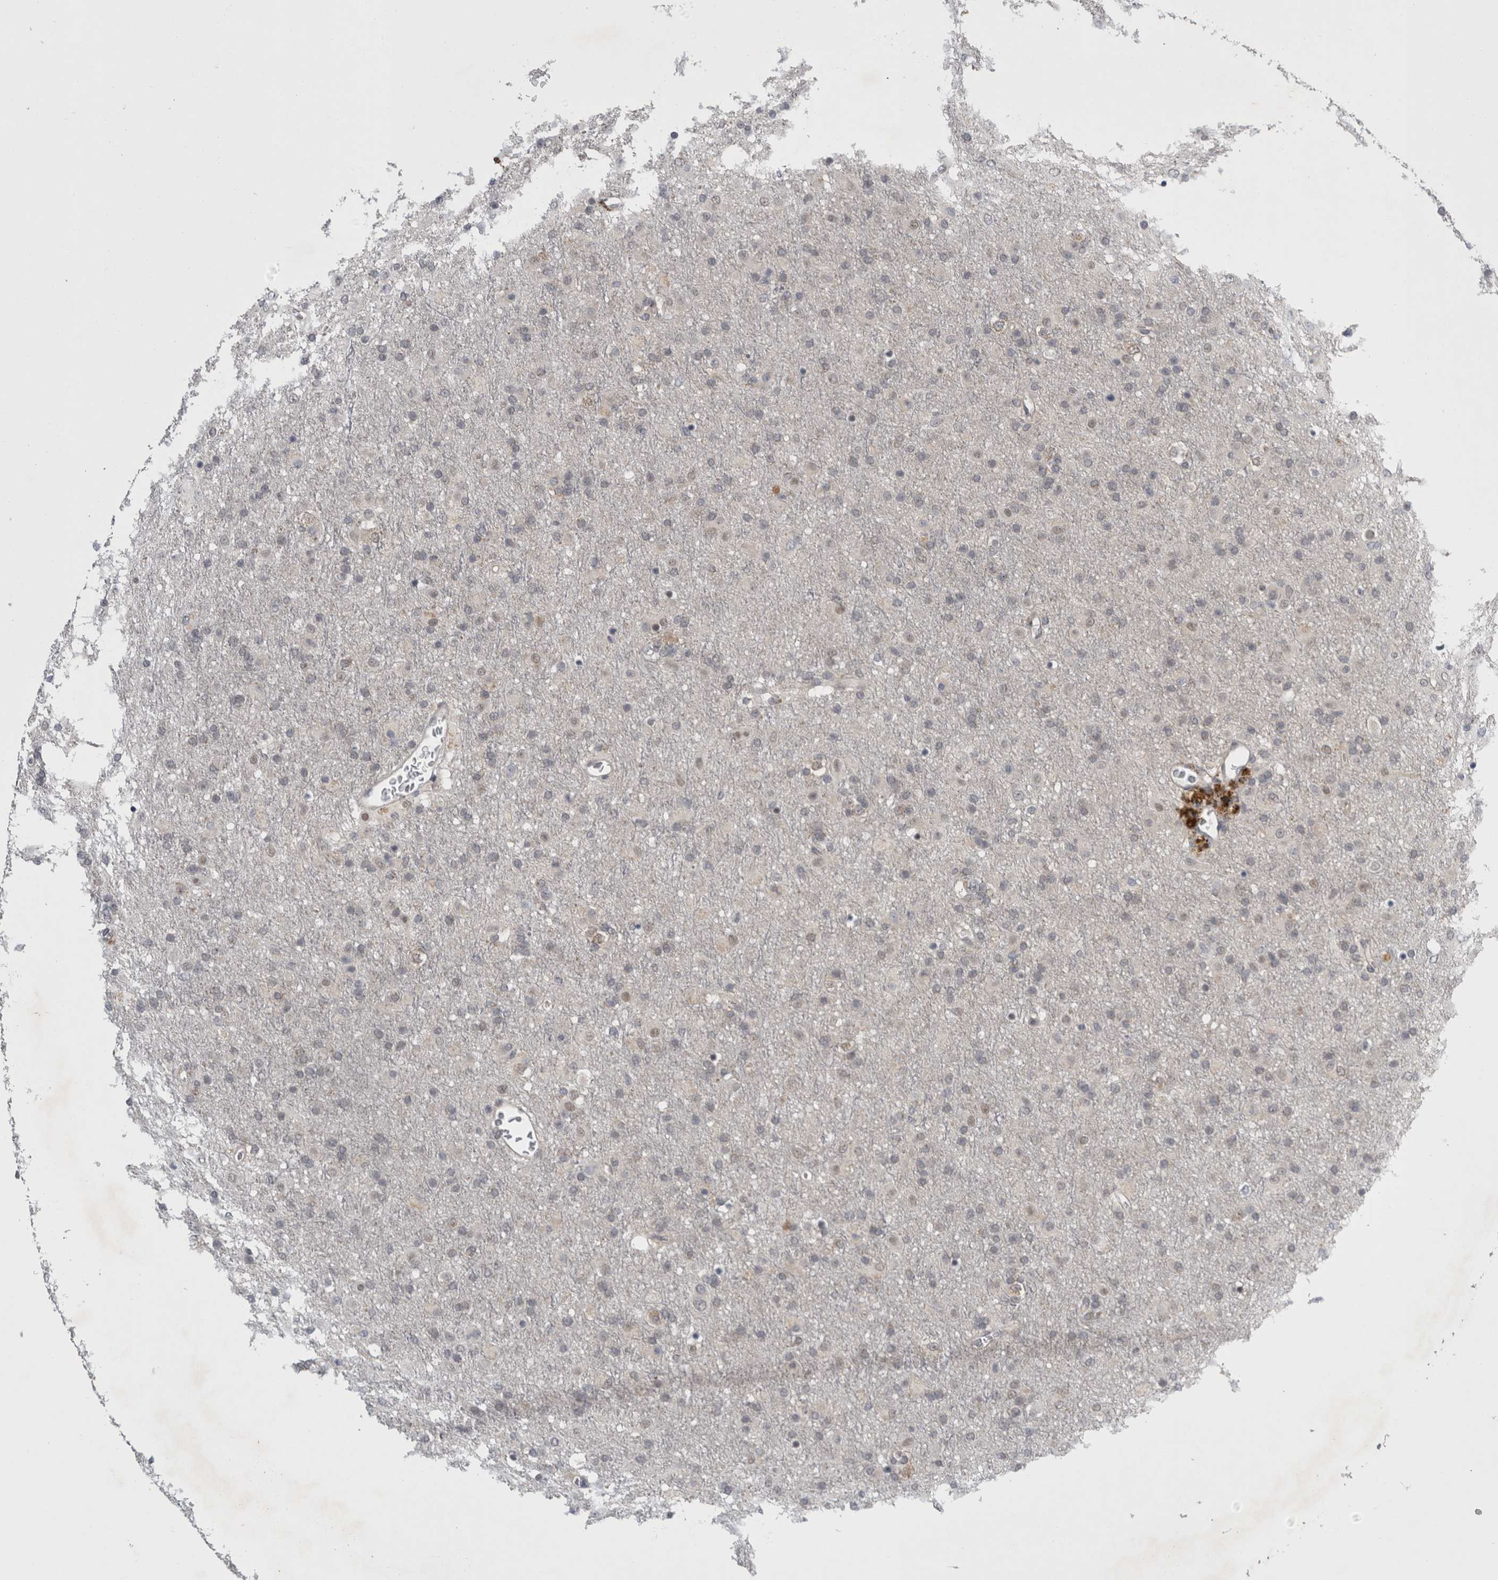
{"staining": {"intensity": "negative", "quantity": "none", "location": "none"}, "tissue": "glioma", "cell_type": "Tumor cells", "image_type": "cancer", "snomed": [{"axis": "morphology", "description": "Glioma, malignant, Low grade"}, {"axis": "topography", "description": "Brain"}], "caption": "Protein analysis of low-grade glioma (malignant) reveals no significant expression in tumor cells.", "gene": "PSMB2", "patient": {"sex": "male", "age": 65}}